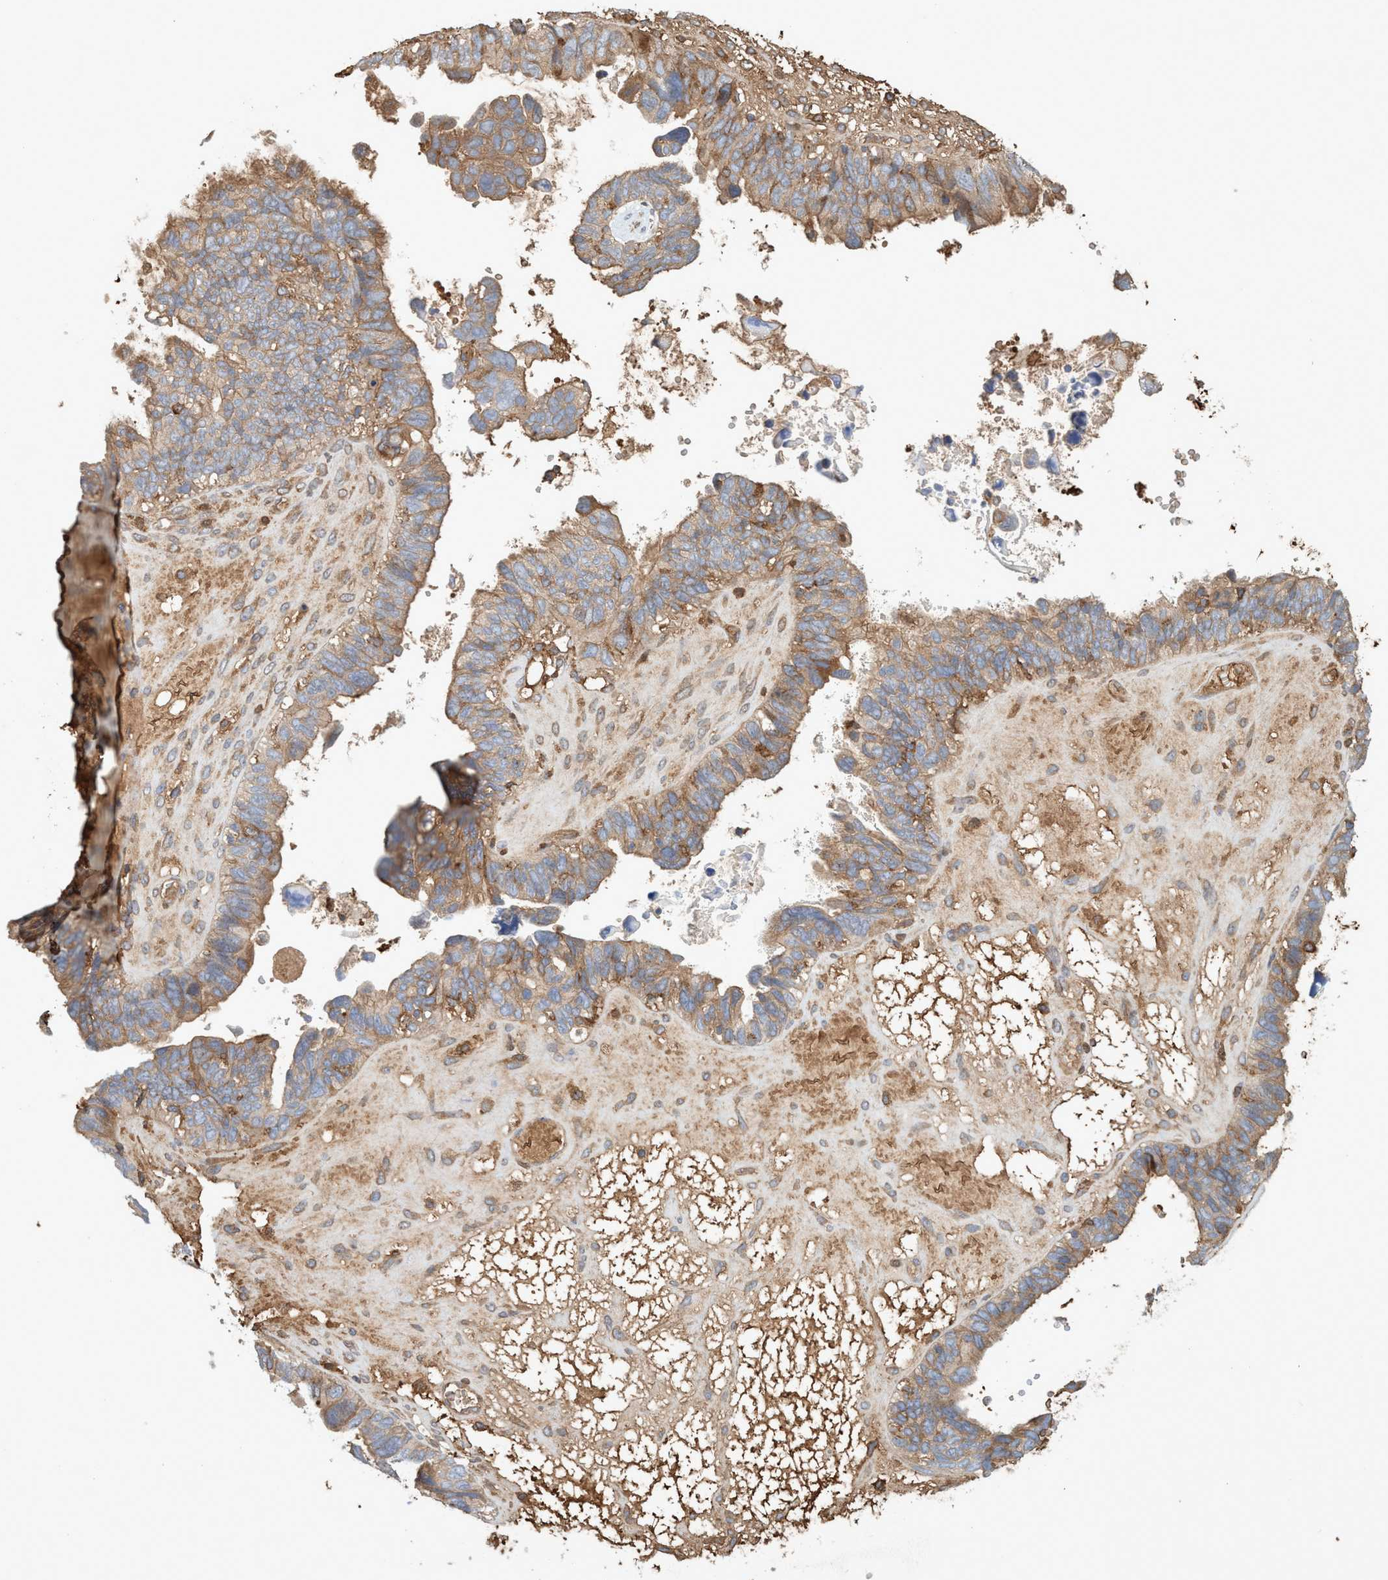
{"staining": {"intensity": "moderate", "quantity": ">75%", "location": "cytoplasmic/membranous"}, "tissue": "ovarian cancer", "cell_type": "Tumor cells", "image_type": "cancer", "snomed": [{"axis": "morphology", "description": "Cystadenocarcinoma, serous, NOS"}, {"axis": "topography", "description": "Ovary"}], "caption": "This is an image of immunohistochemistry (IHC) staining of serous cystadenocarcinoma (ovarian), which shows moderate expression in the cytoplasmic/membranous of tumor cells.", "gene": "SPECC1", "patient": {"sex": "female", "age": 79}}